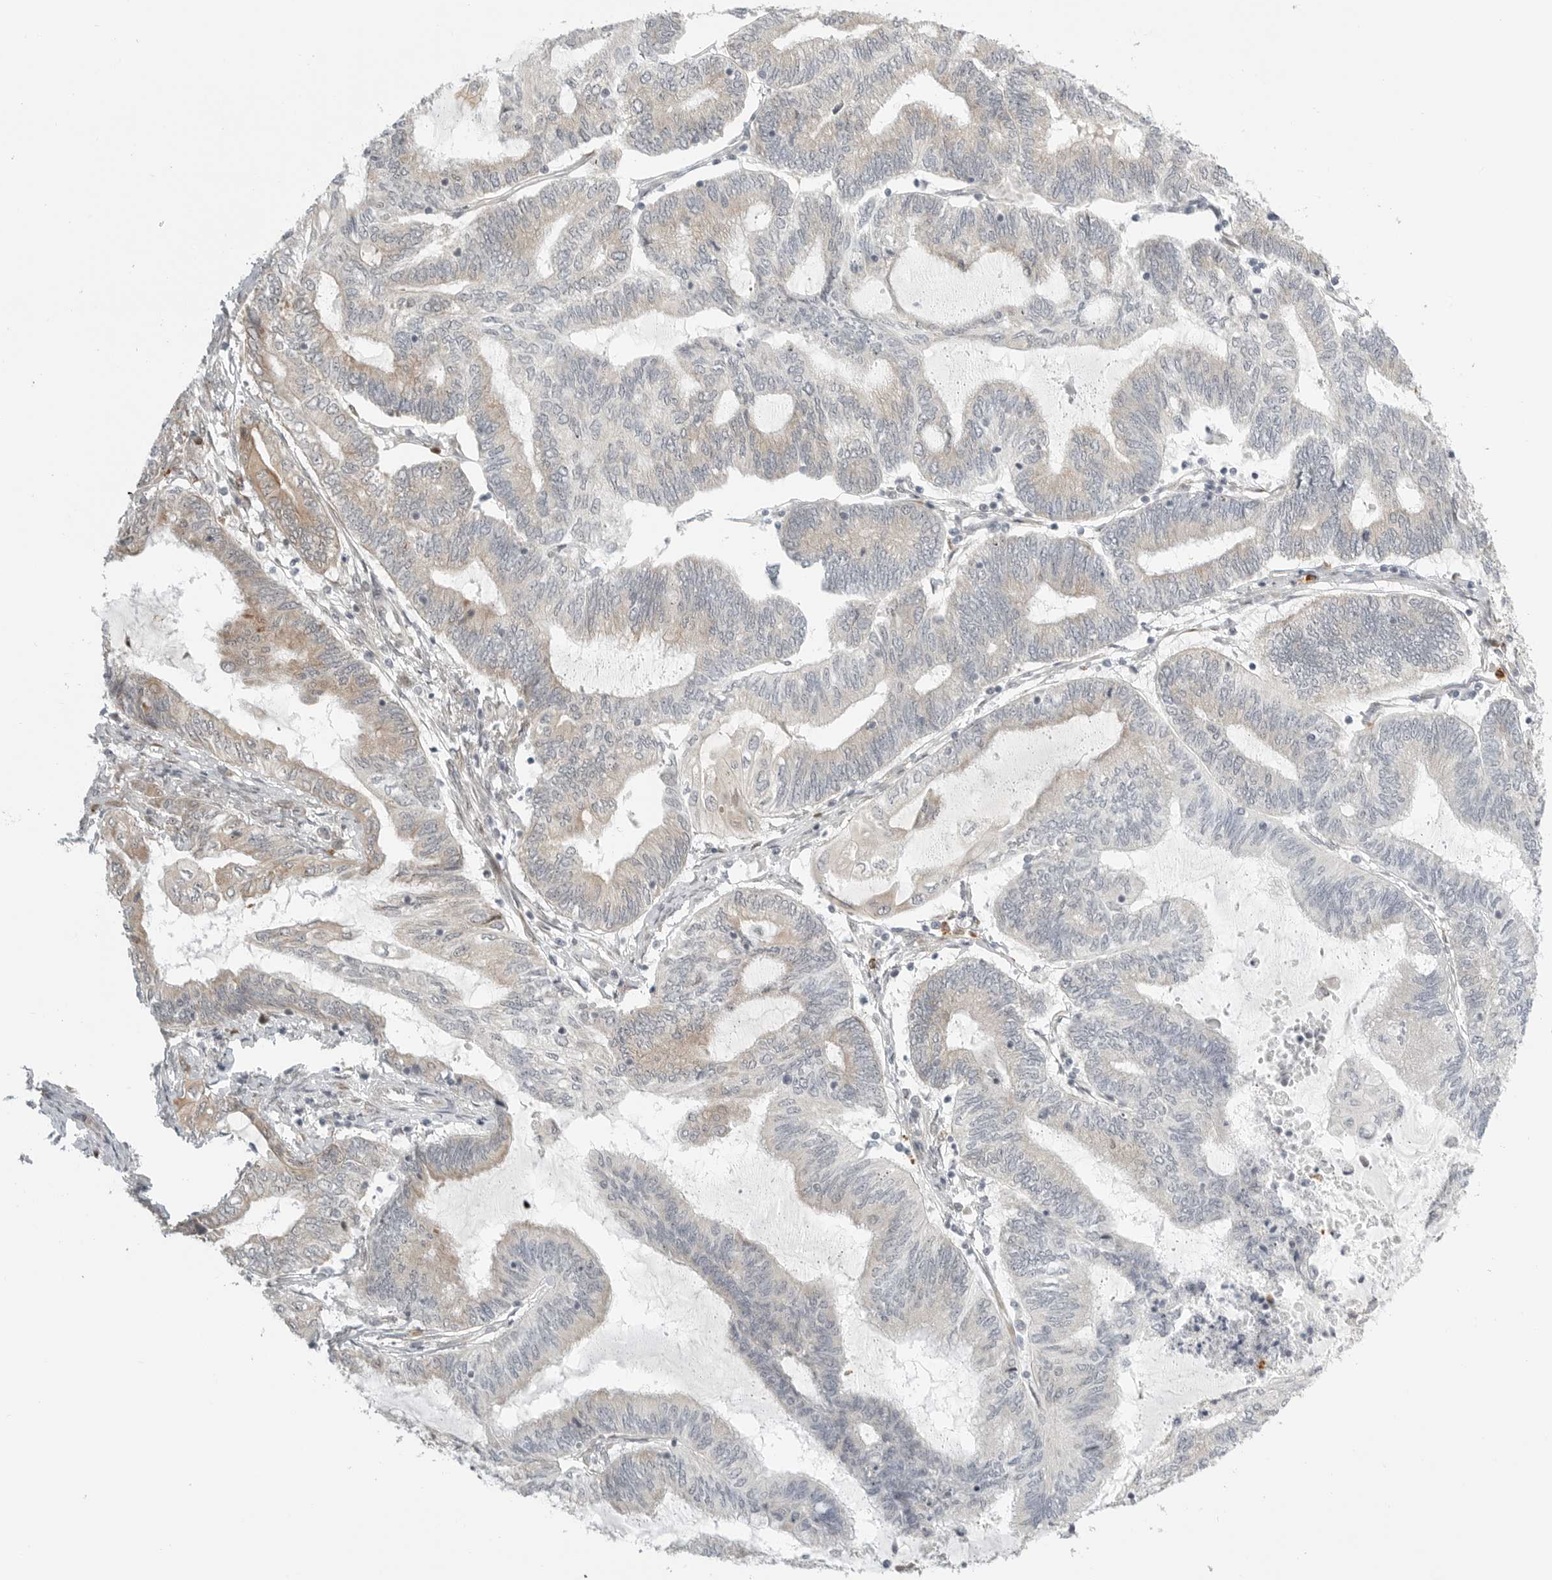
{"staining": {"intensity": "weak", "quantity": "25%-75%", "location": "cytoplasmic/membranous"}, "tissue": "endometrial cancer", "cell_type": "Tumor cells", "image_type": "cancer", "snomed": [{"axis": "morphology", "description": "Adenocarcinoma, NOS"}, {"axis": "topography", "description": "Uterus"}, {"axis": "topography", "description": "Endometrium"}], "caption": "Immunohistochemical staining of adenocarcinoma (endometrial) exhibits low levels of weak cytoplasmic/membranous protein expression in about 25%-75% of tumor cells. The protein is stained brown, and the nuclei are stained in blue (DAB IHC with brightfield microscopy, high magnification).", "gene": "DSCC1", "patient": {"sex": "female", "age": 70}}